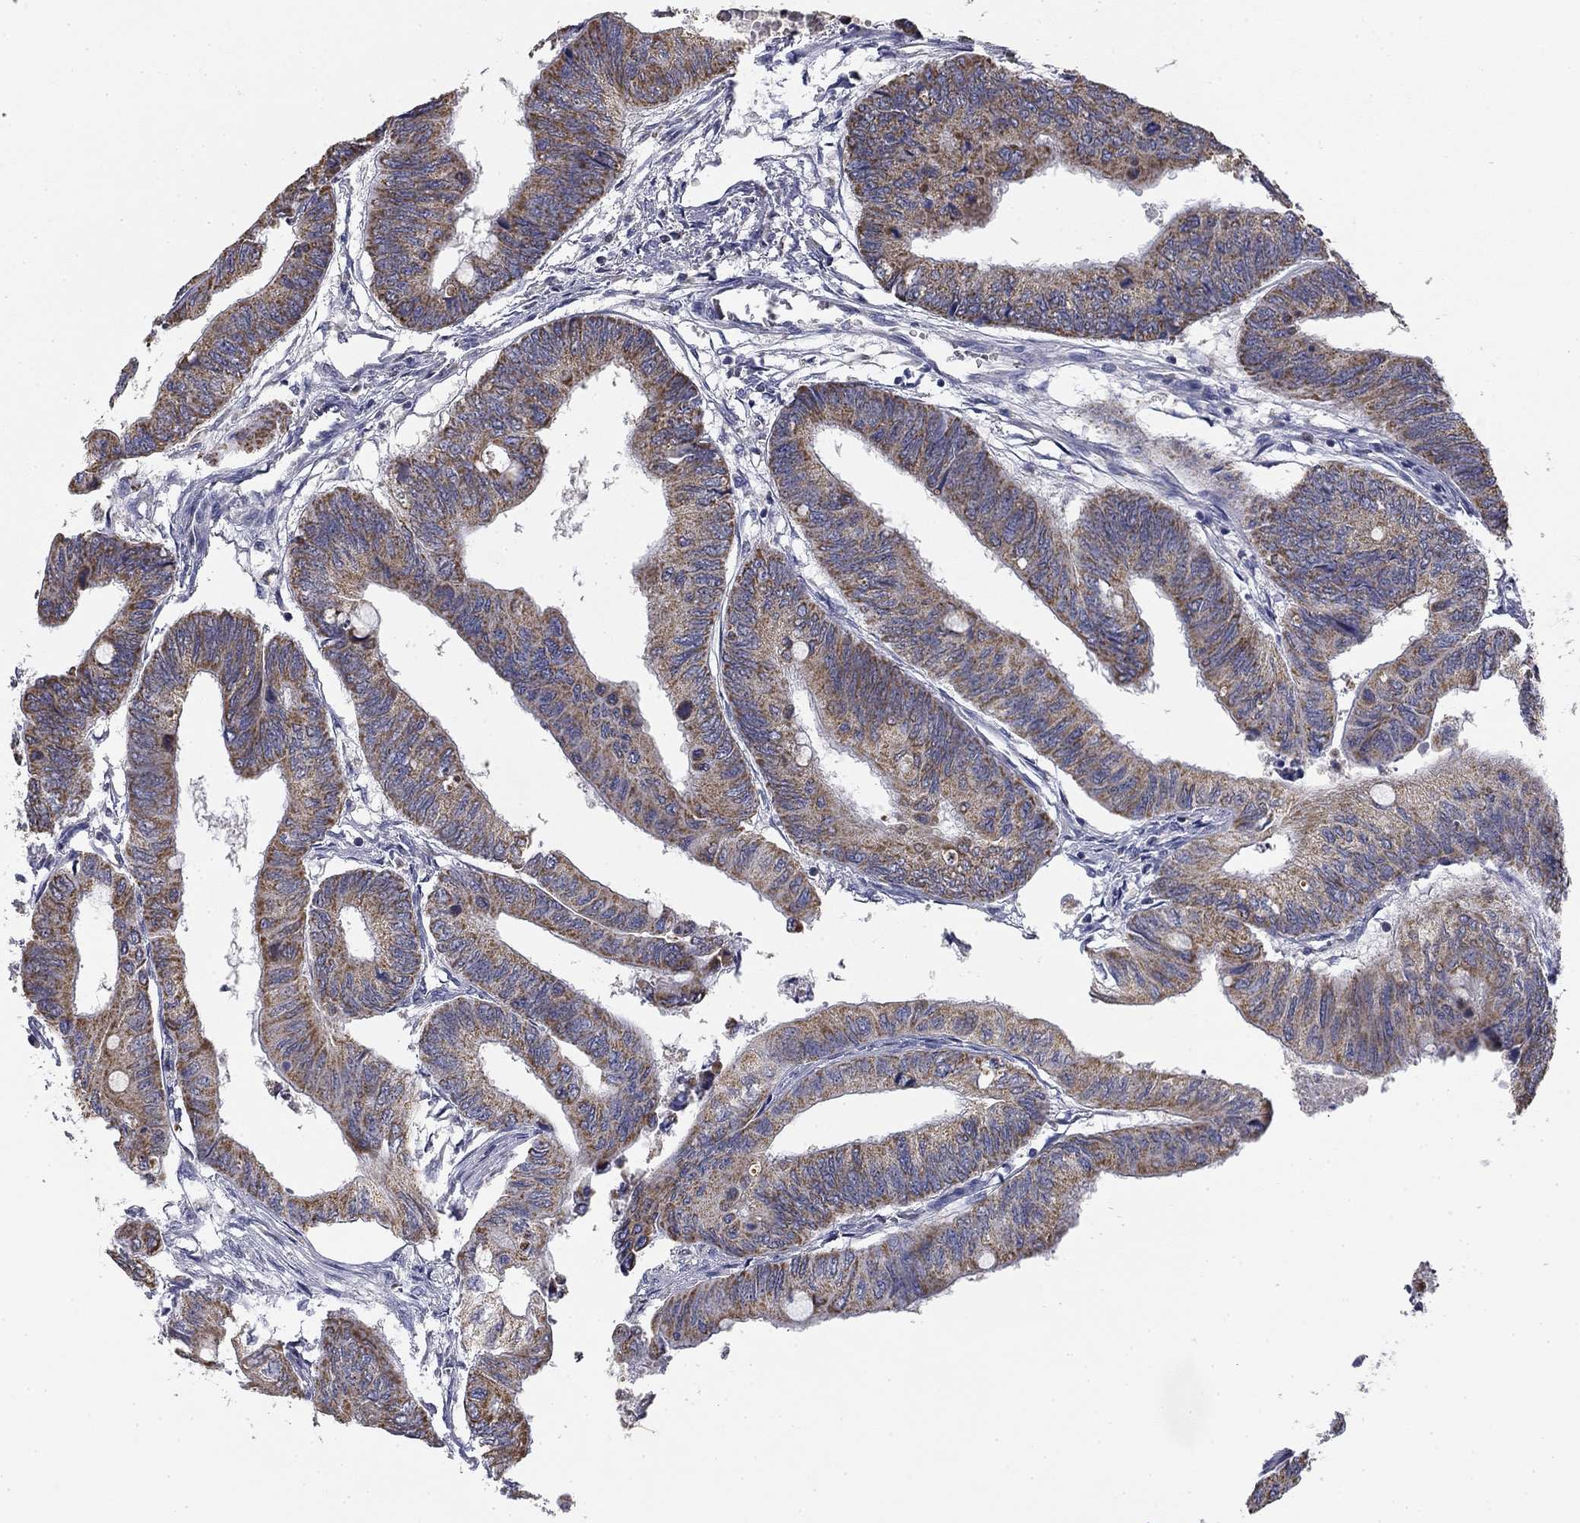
{"staining": {"intensity": "moderate", "quantity": "25%-75%", "location": "cytoplasmic/membranous"}, "tissue": "colorectal cancer", "cell_type": "Tumor cells", "image_type": "cancer", "snomed": [{"axis": "morphology", "description": "Normal tissue, NOS"}, {"axis": "morphology", "description": "Adenocarcinoma, NOS"}, {"axis": "topography", "description": "Rectum"}, {"axis": "topography", "description": "Peripheral nerve tissue"}], "caption": "Human colorectal cancer stained with a protein marker shows moderate staining in tumor cells.", "gene": "SLC2A9", "patient": {"sex": "male", "age": 92}}